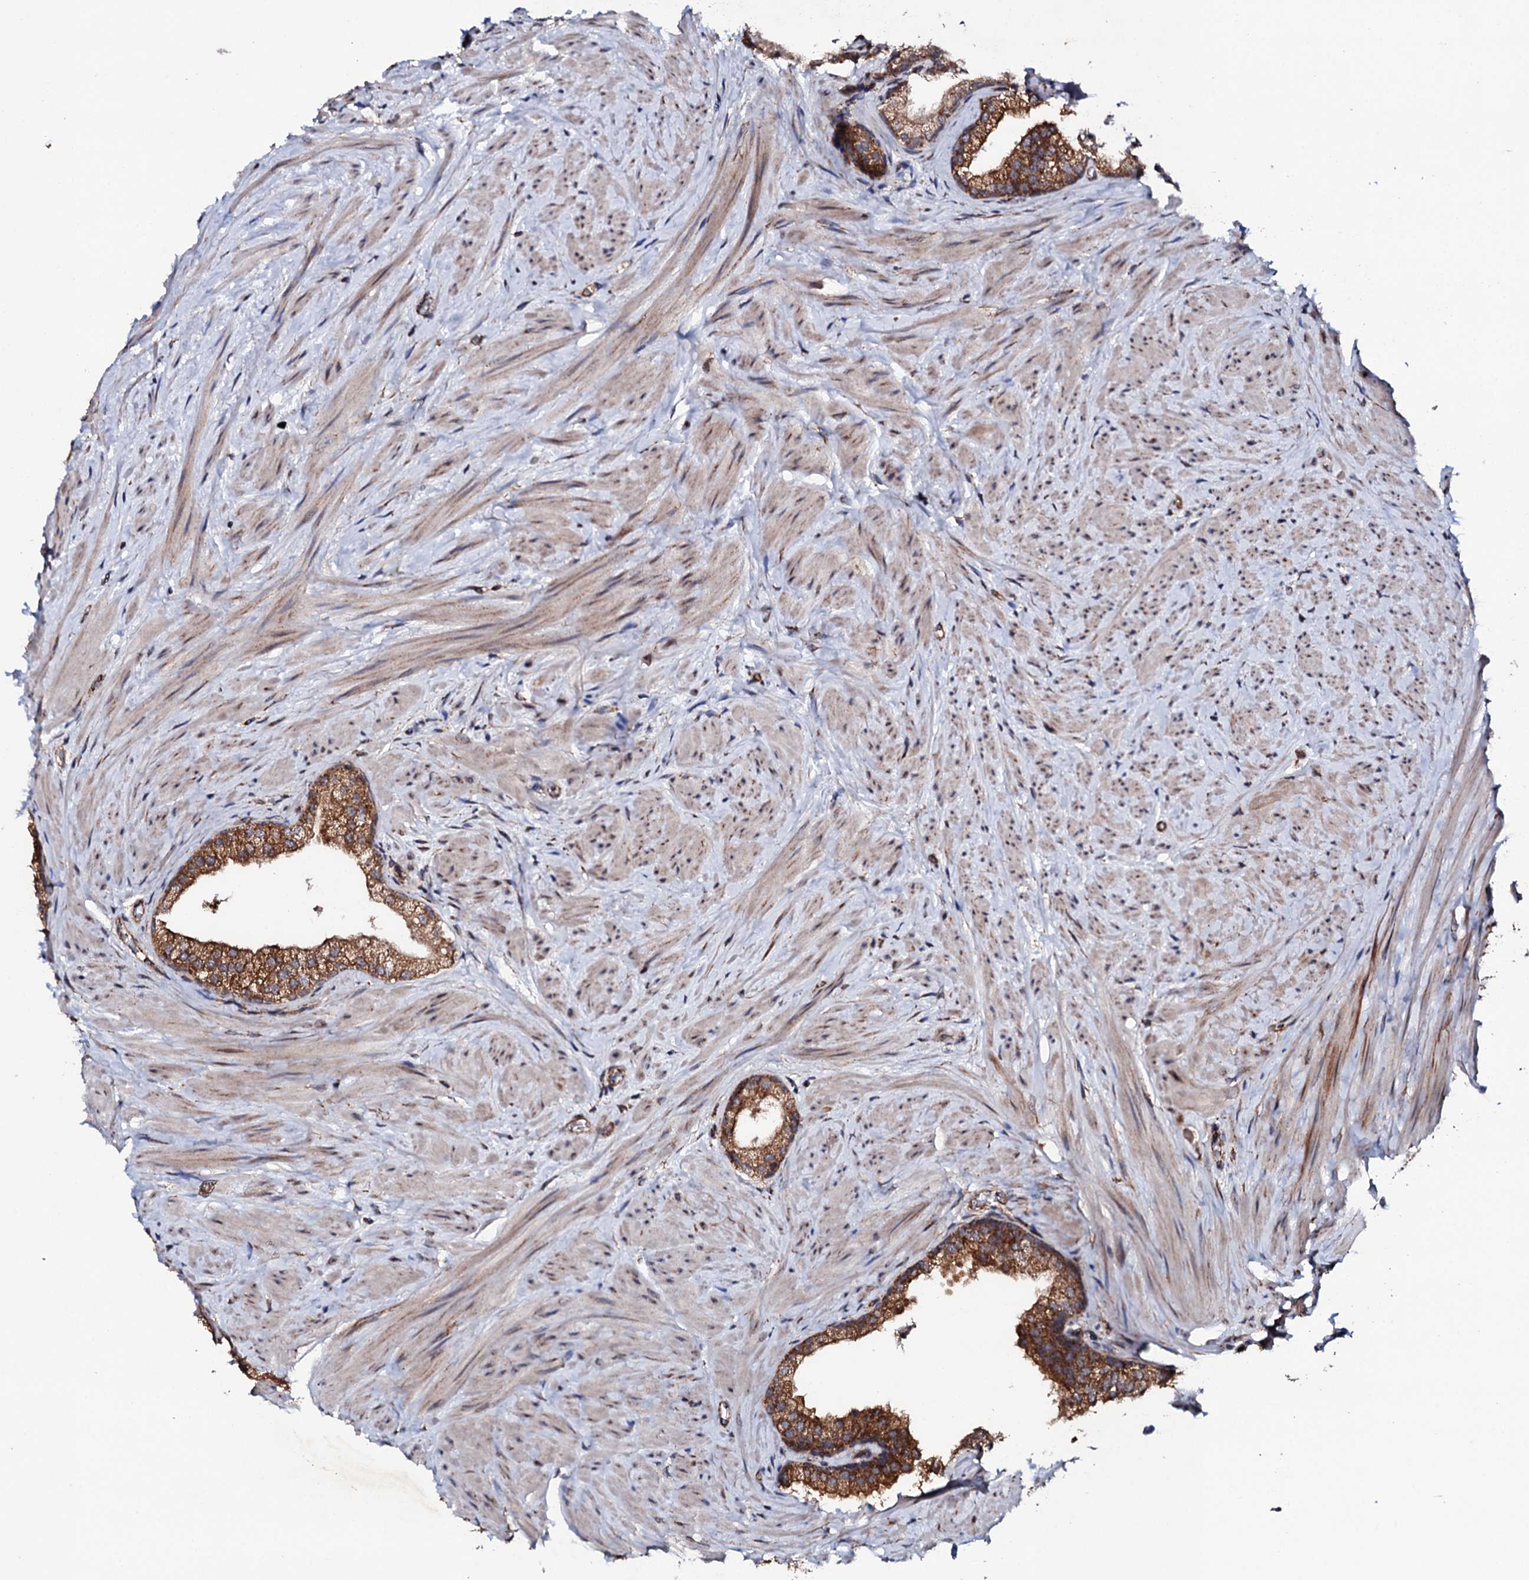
{"staining": {"intensity": "strong", "quantity": ">75%", "location": "cytoplasmic/membranous"}, "tissue": "prostate", "cell_type": "Glandular cells", "image_type": "normal", "snomed": [{"axis": "morphology", "description": "Normal tissue, NOS"}, {"axis": "topography", "description": "Prostate"}], "caption": "Immunohistochemistry (IHC) of benign prostate exhibits high levels of strong cytoplasmic/membranous staining in approximately >75% of glandular cells.", "gene": "MTIF3", "patient": {"sex": "male", "age": 48}}